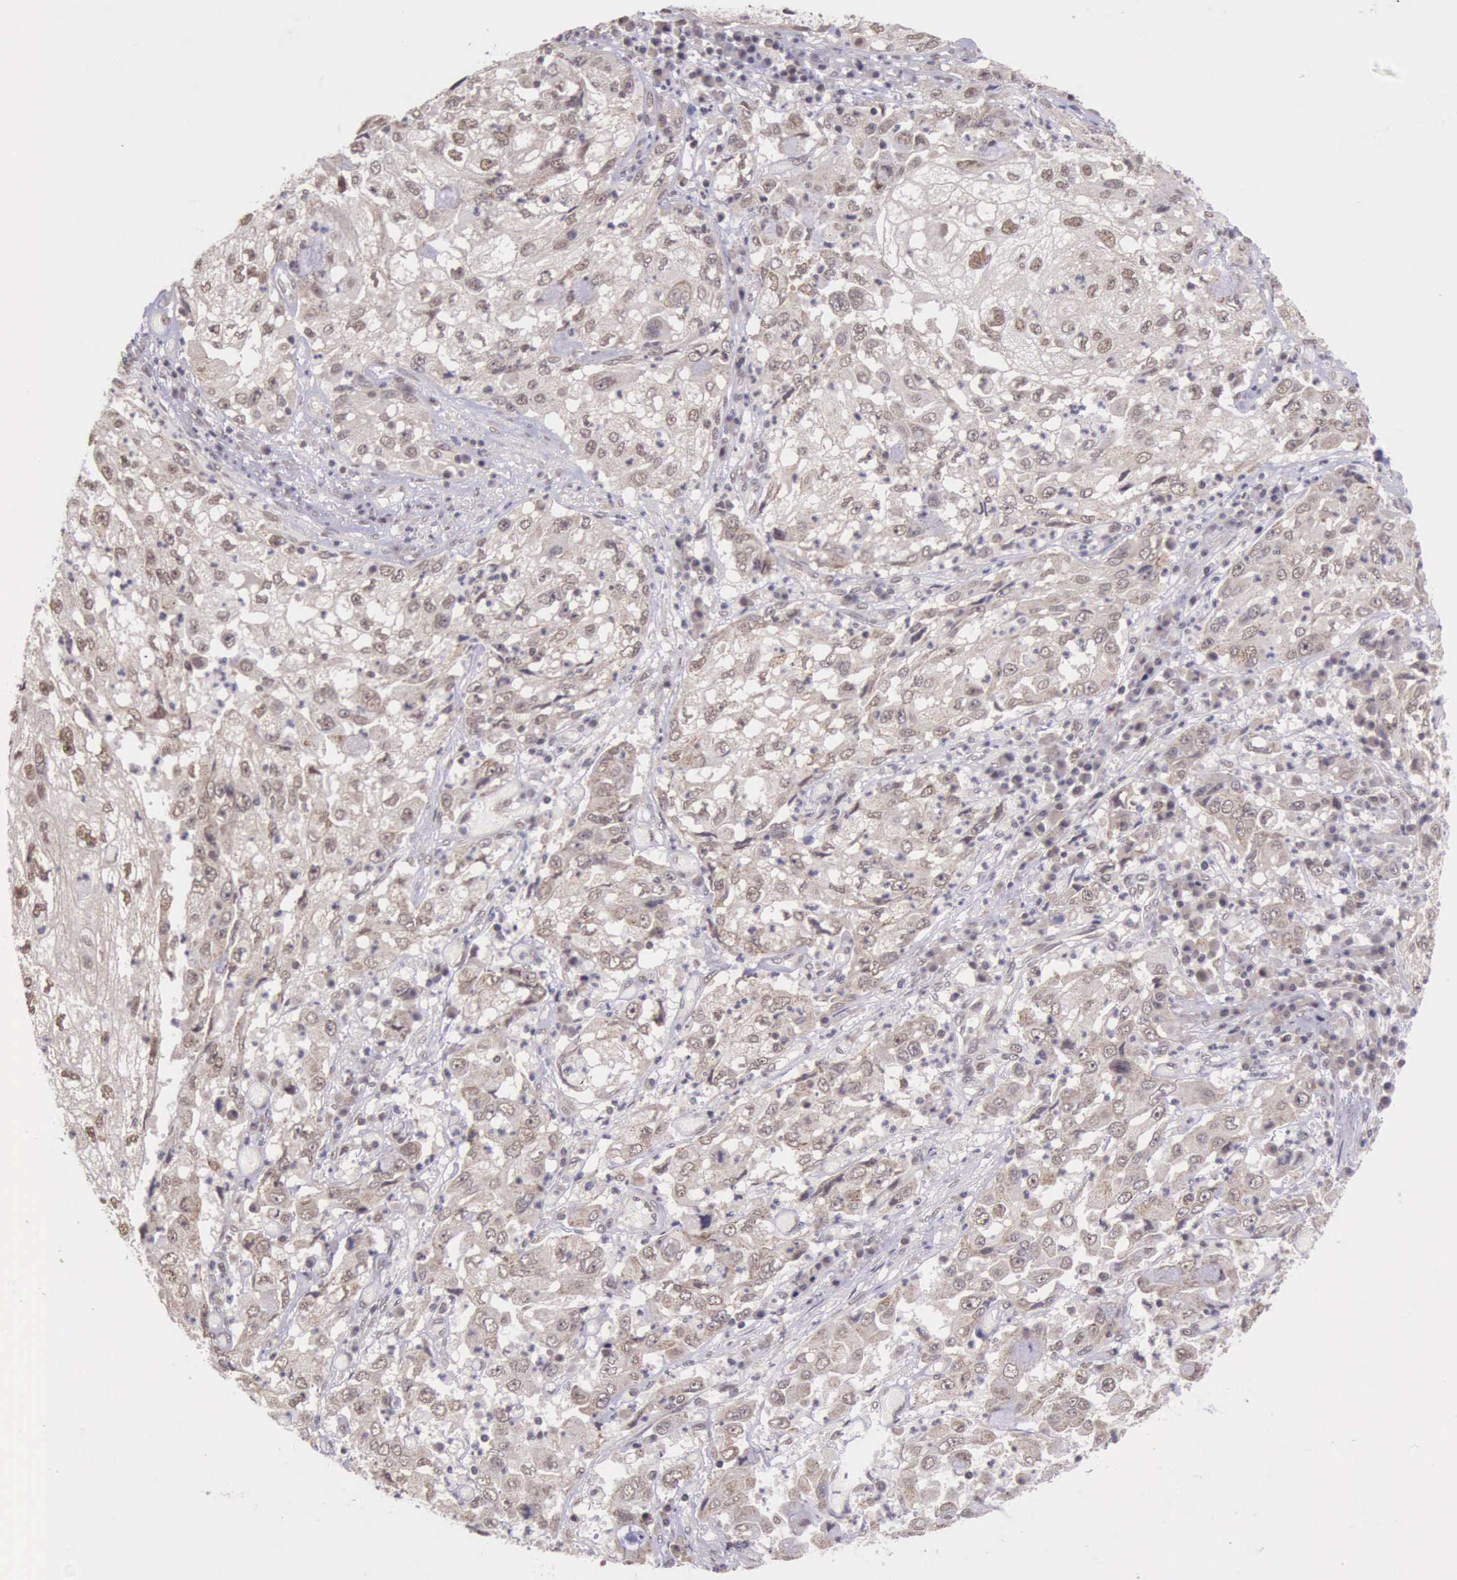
{"staining": {"intensity": "weak", "quantity": ">75%", "location": "cytoplasmic/membranous,nuclear"}, "tissue": "cervical cancer", "cell_type": "Tumor cells", "image_type": "cancer", "snomed": [{"axis": "morphology", "description": "Squamous cell carcinoma, NOS"}, {"axis": "topography", "description": "Cervix"}], "caption": "This micrograph reveals cervical cancer stained with immunohistochemistry to label a protein in brown. The cytoplasmic/membranous and nuclear of tumor cells show weak positivity for the protein. Nuclei are counter-stained blue.", "gene": "PRPF39", "patient": {"sex": "female", "age": 36}}